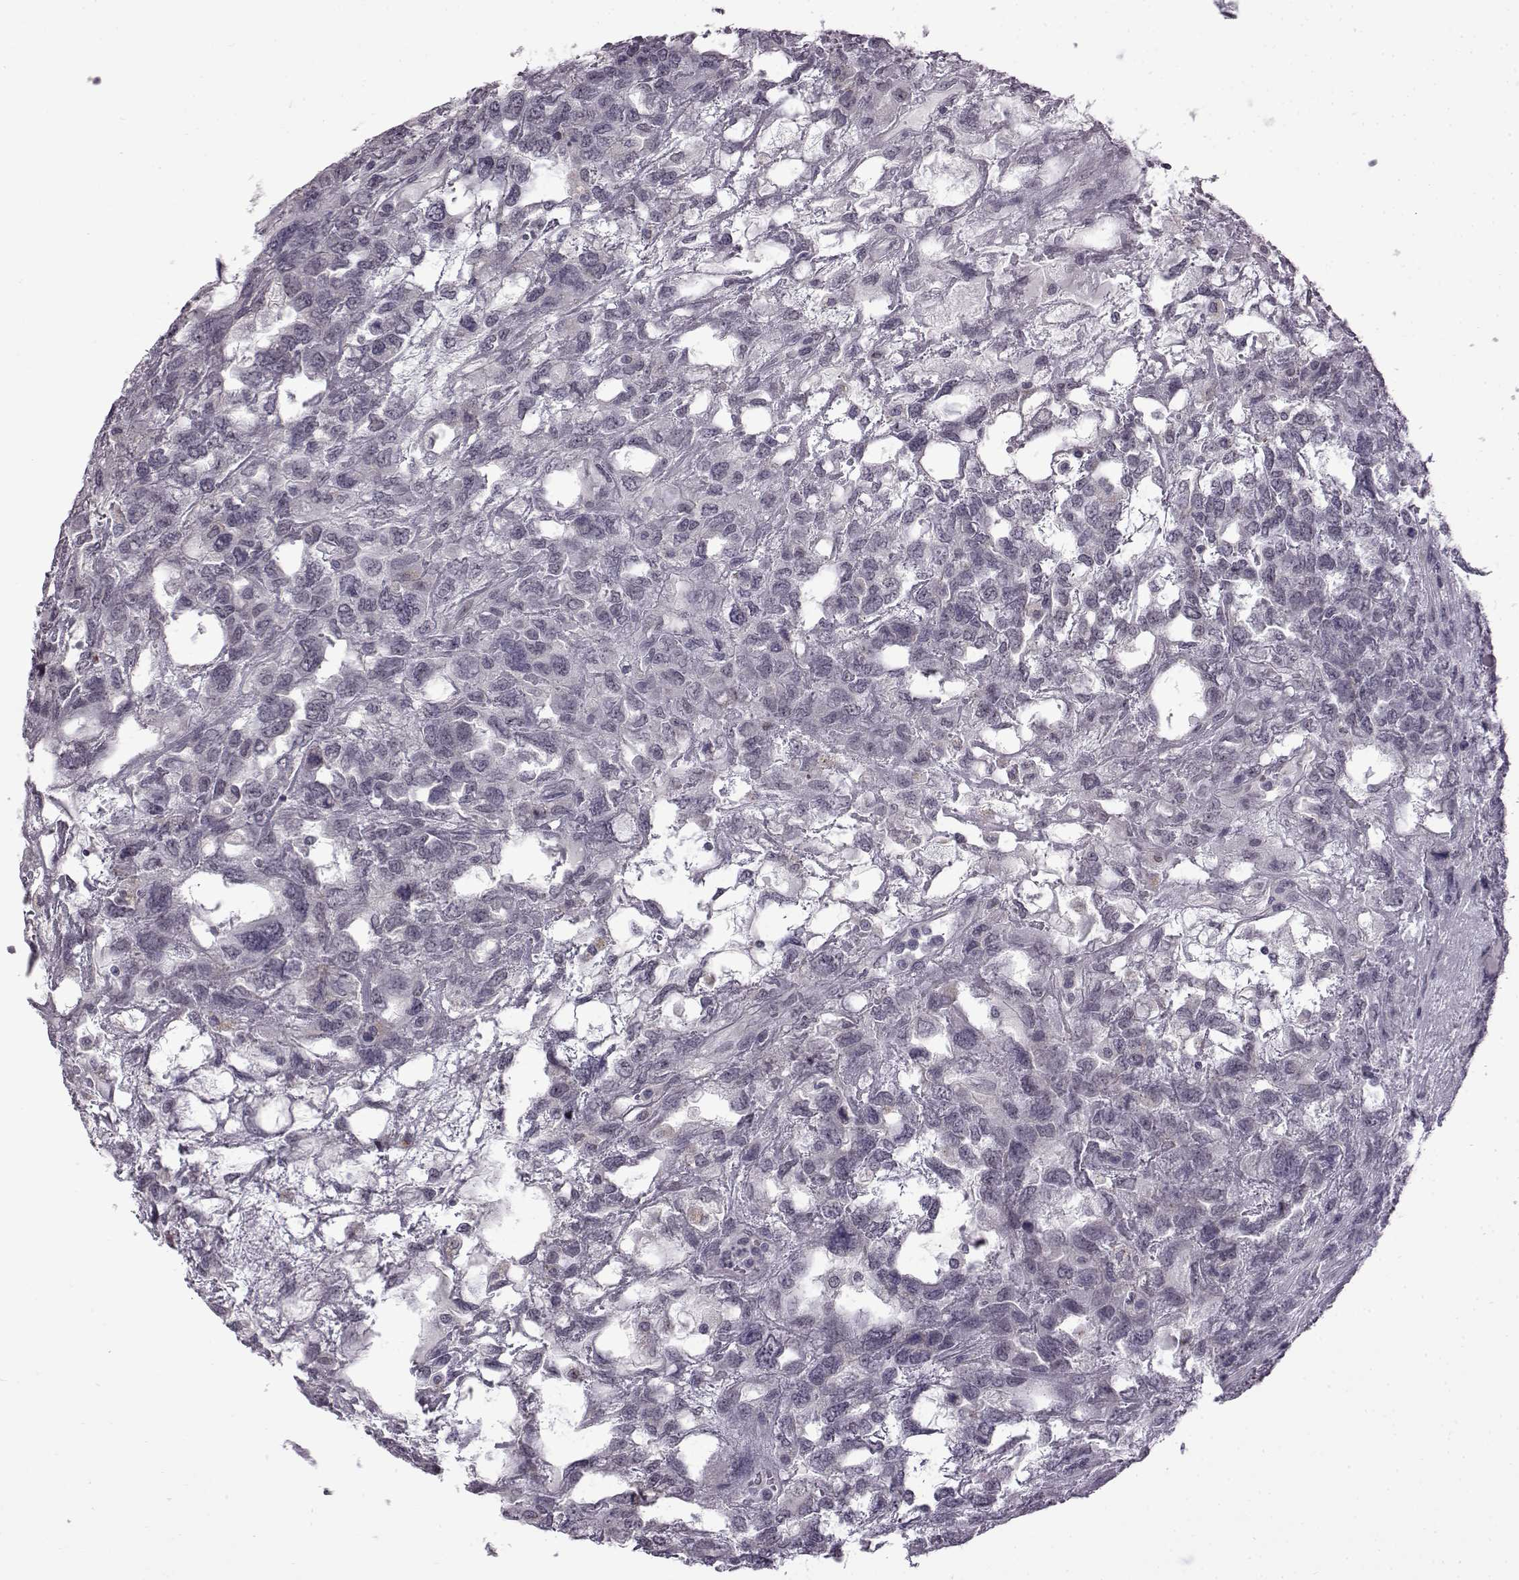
{"staining": {"intensity": "negative", "quantity": "none", "location": "none"}, "tissue": "testis cancer", "cell_type": "Tumor cells", "image_type": "cancer", "snomed": [{"axis": "morphology", "description": "Seminoma, NOS"}, {"axis": "topography", "description": "Testis"}], "caption": "Tumor cells show no significant protein staining in testis cancer (seminoma).", "gene": "SYNPO2", "patient": {"sex": "male", "age": 52}}